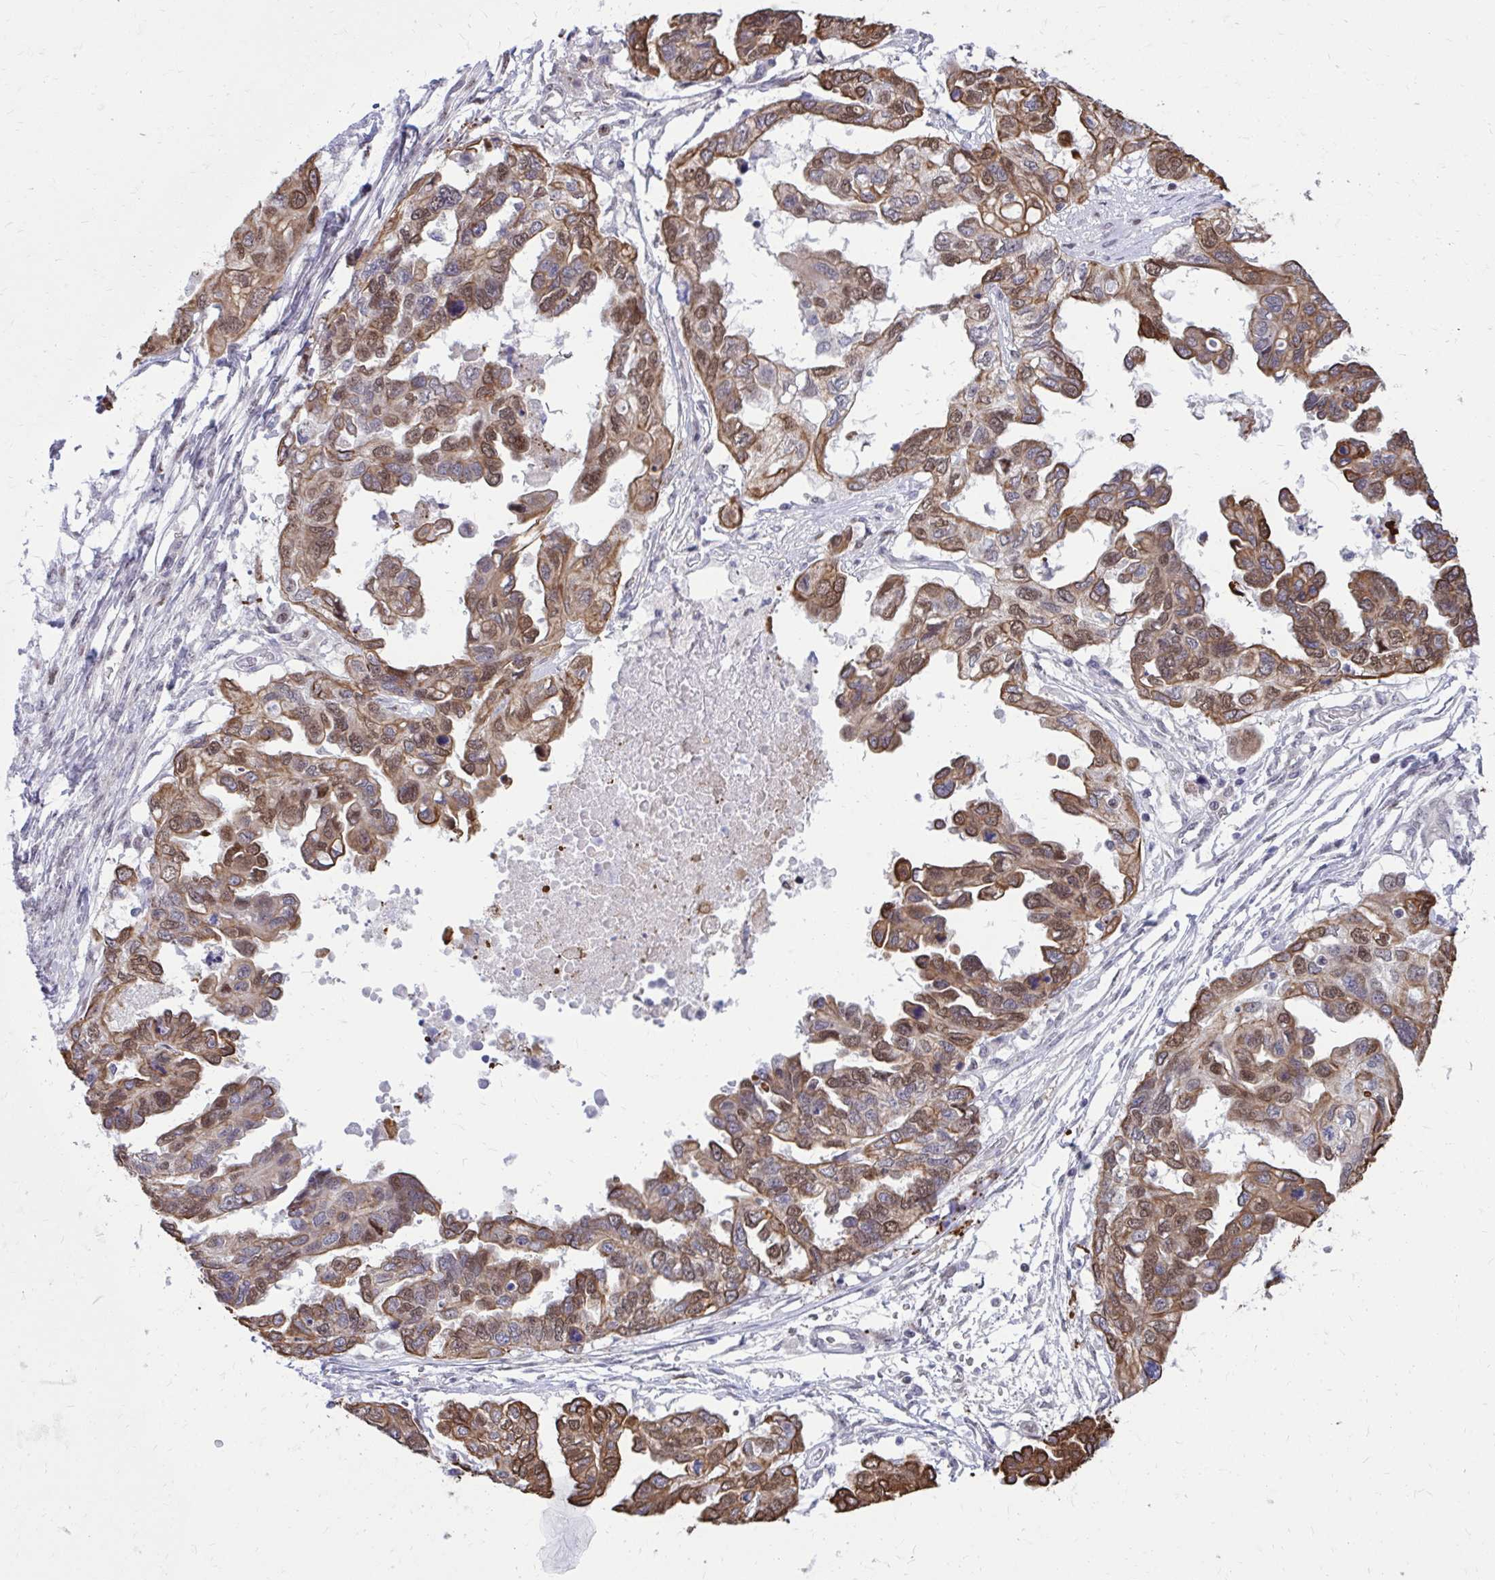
{"staining": {"intensity": "moderate", "quantity": ">75%", "location": "cytoplasmic/membranous,nuclear"}, "tissue": "ovarian cancer", "cell_type": "Tumor cells", "image_type": "cancer", "snomed": [{"axis": "morphology", "description": "Cystadenocarcinoma, serous, NOS"}, {"axis": "topography", "description": "Ovary"}], "caption": "A brown stain highlights moderate cytoplasmic/membranous and nuclear staining of a protein in human serous cystadenocarcinoma (ovarian) tumor cells.", "gene": "ANKRD30B", "patient": {"sex": "female", "age": 53}}